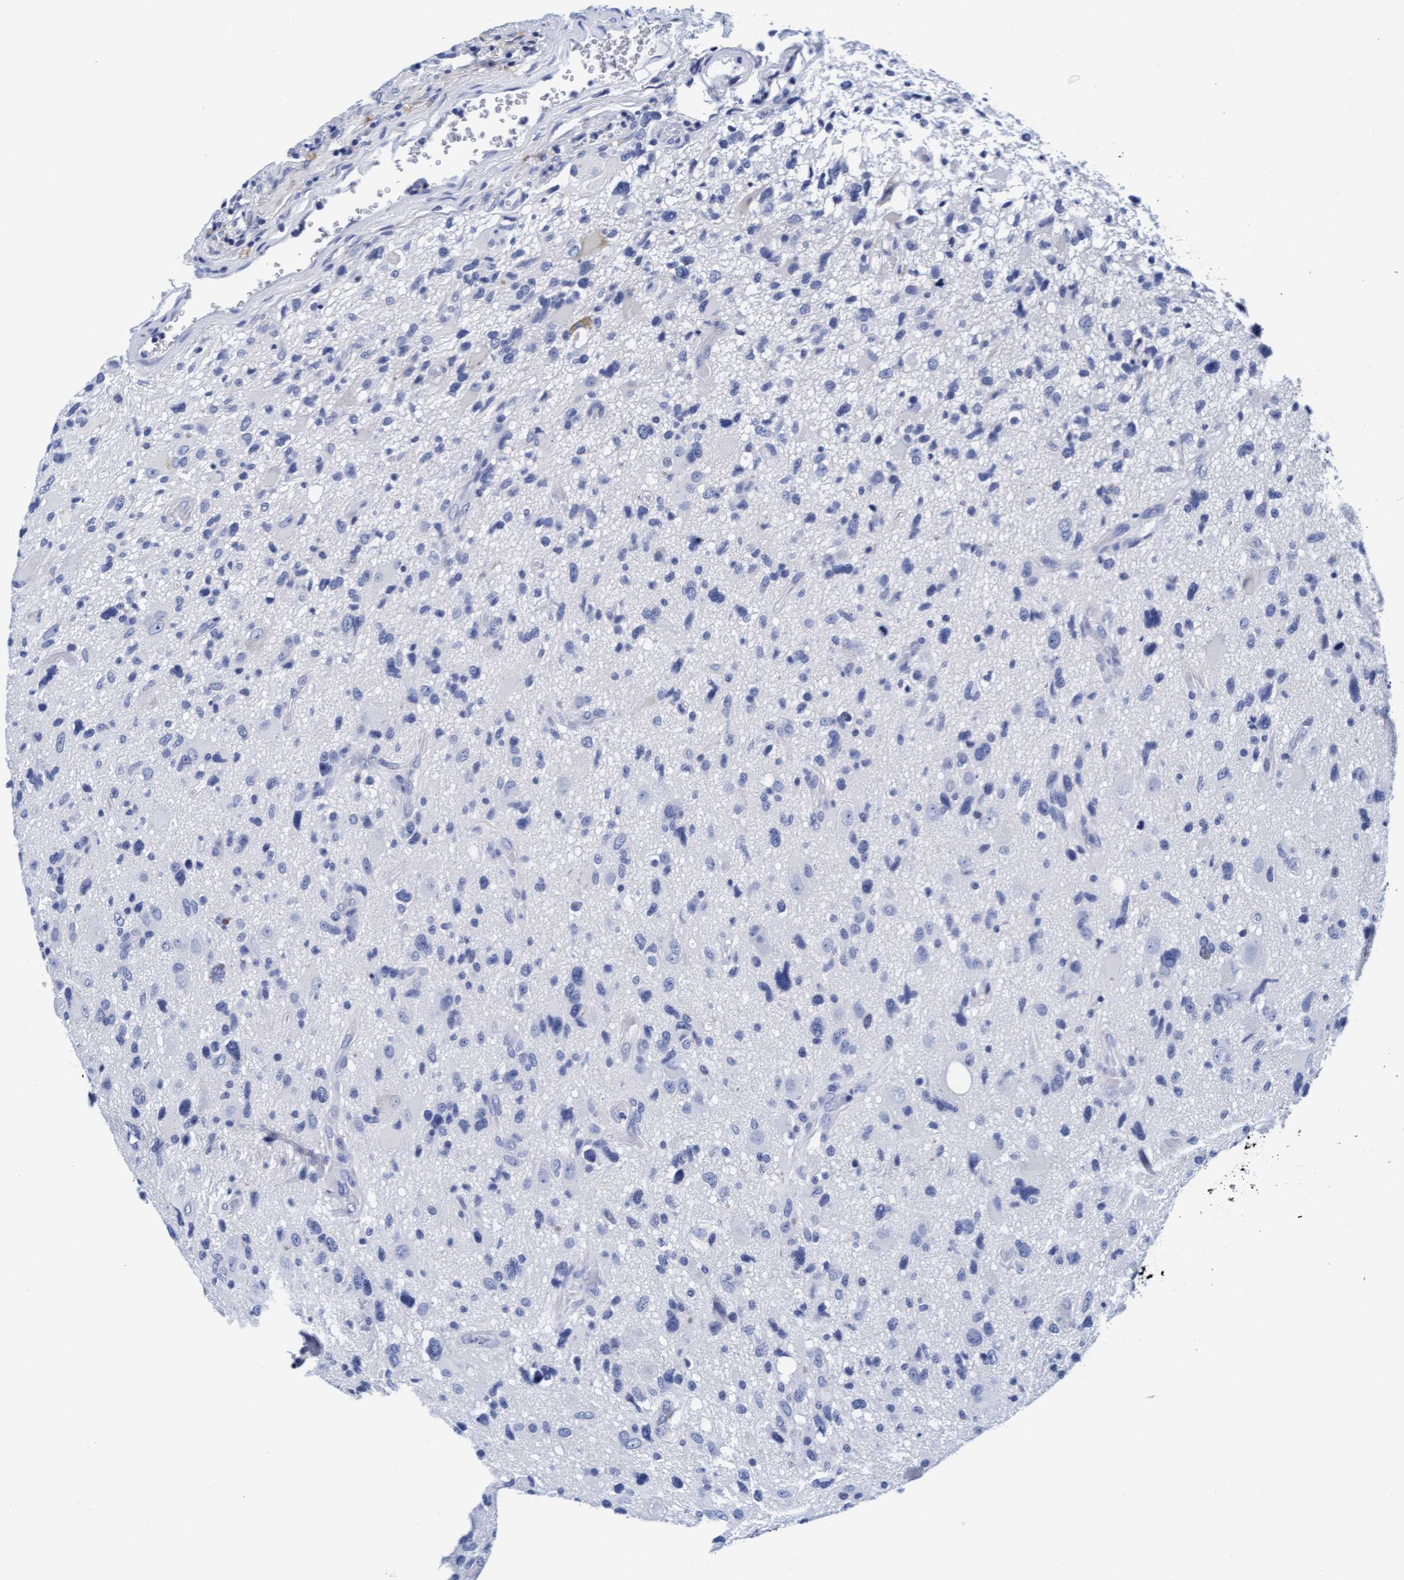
{"staining": {"intensity": "negative", "quantity": "none", "location": "none"}, "tissue": "glioma", "cell_type": "Tumor cells", "image_type": "cancer", "snomed": [{"axis": "morphology", "description": "Glioma, malignant, High grade"}, {"axis": "topography", "description": "Brain"}], "caption": "A photomicrograph of glioma stained for a protein reveals no brown staining in tumor cells.", "gene": "ARSG", "patient": {"sex": "male", "age": 33}}